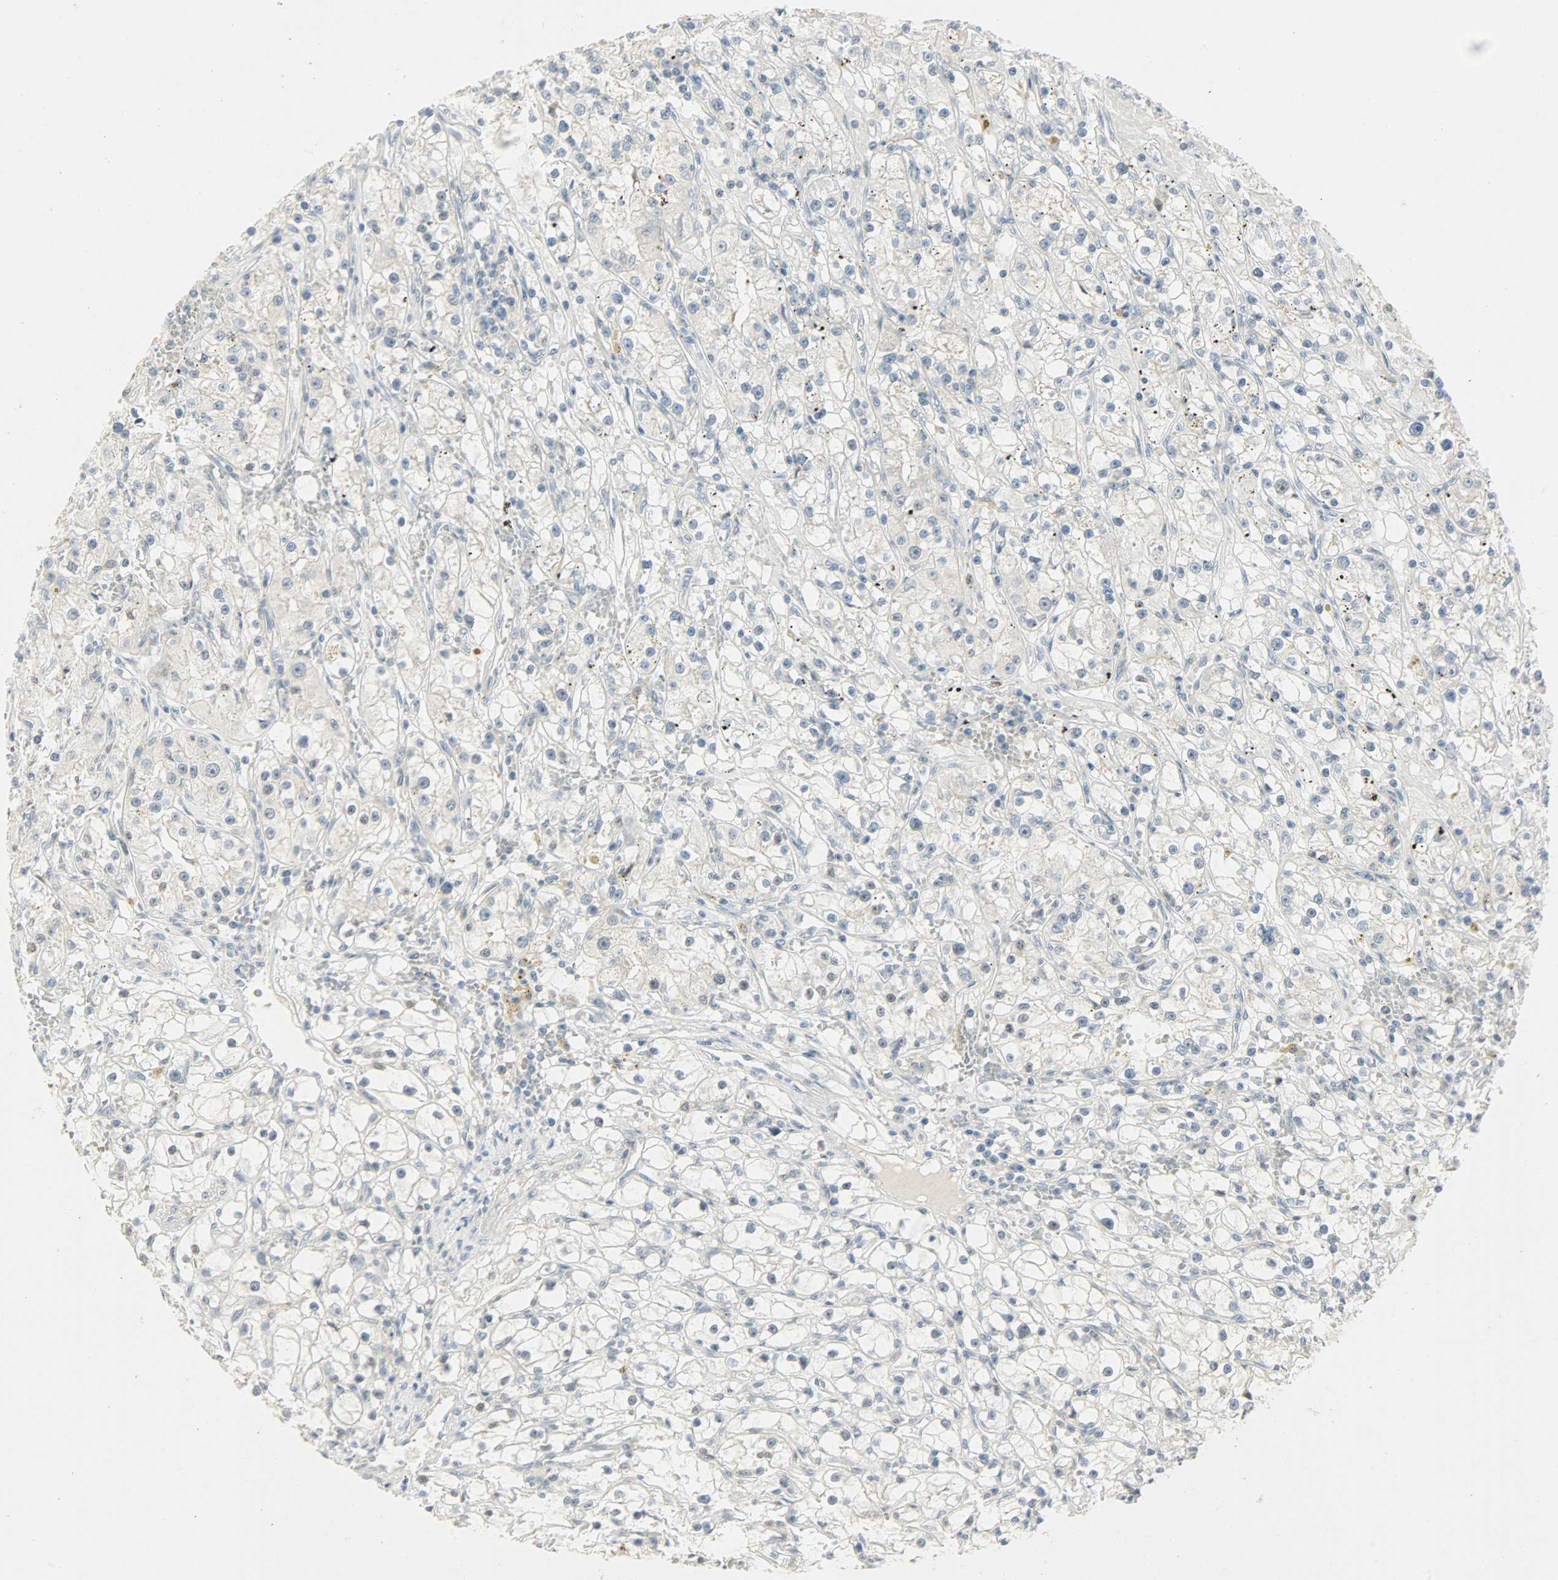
{"staining": {"intensity": "negative", "quantity": "none", "location": "none"}, "tissue": "renal cancer", "cell_type": "Tumor cells", "image_type": "cancer", "snomed": [{"axis": "morphology", "description": "Adenocarcinoma, NOS"}, {"axis": "topography", "description": "Kidney"}], "caption": "DAB immunohistochemical staining of adenocarcinoma (renal) displays no significant positivity in tumor cells.", "gene": "PPARG", "patient": {"sex": "male", "age": 56}}